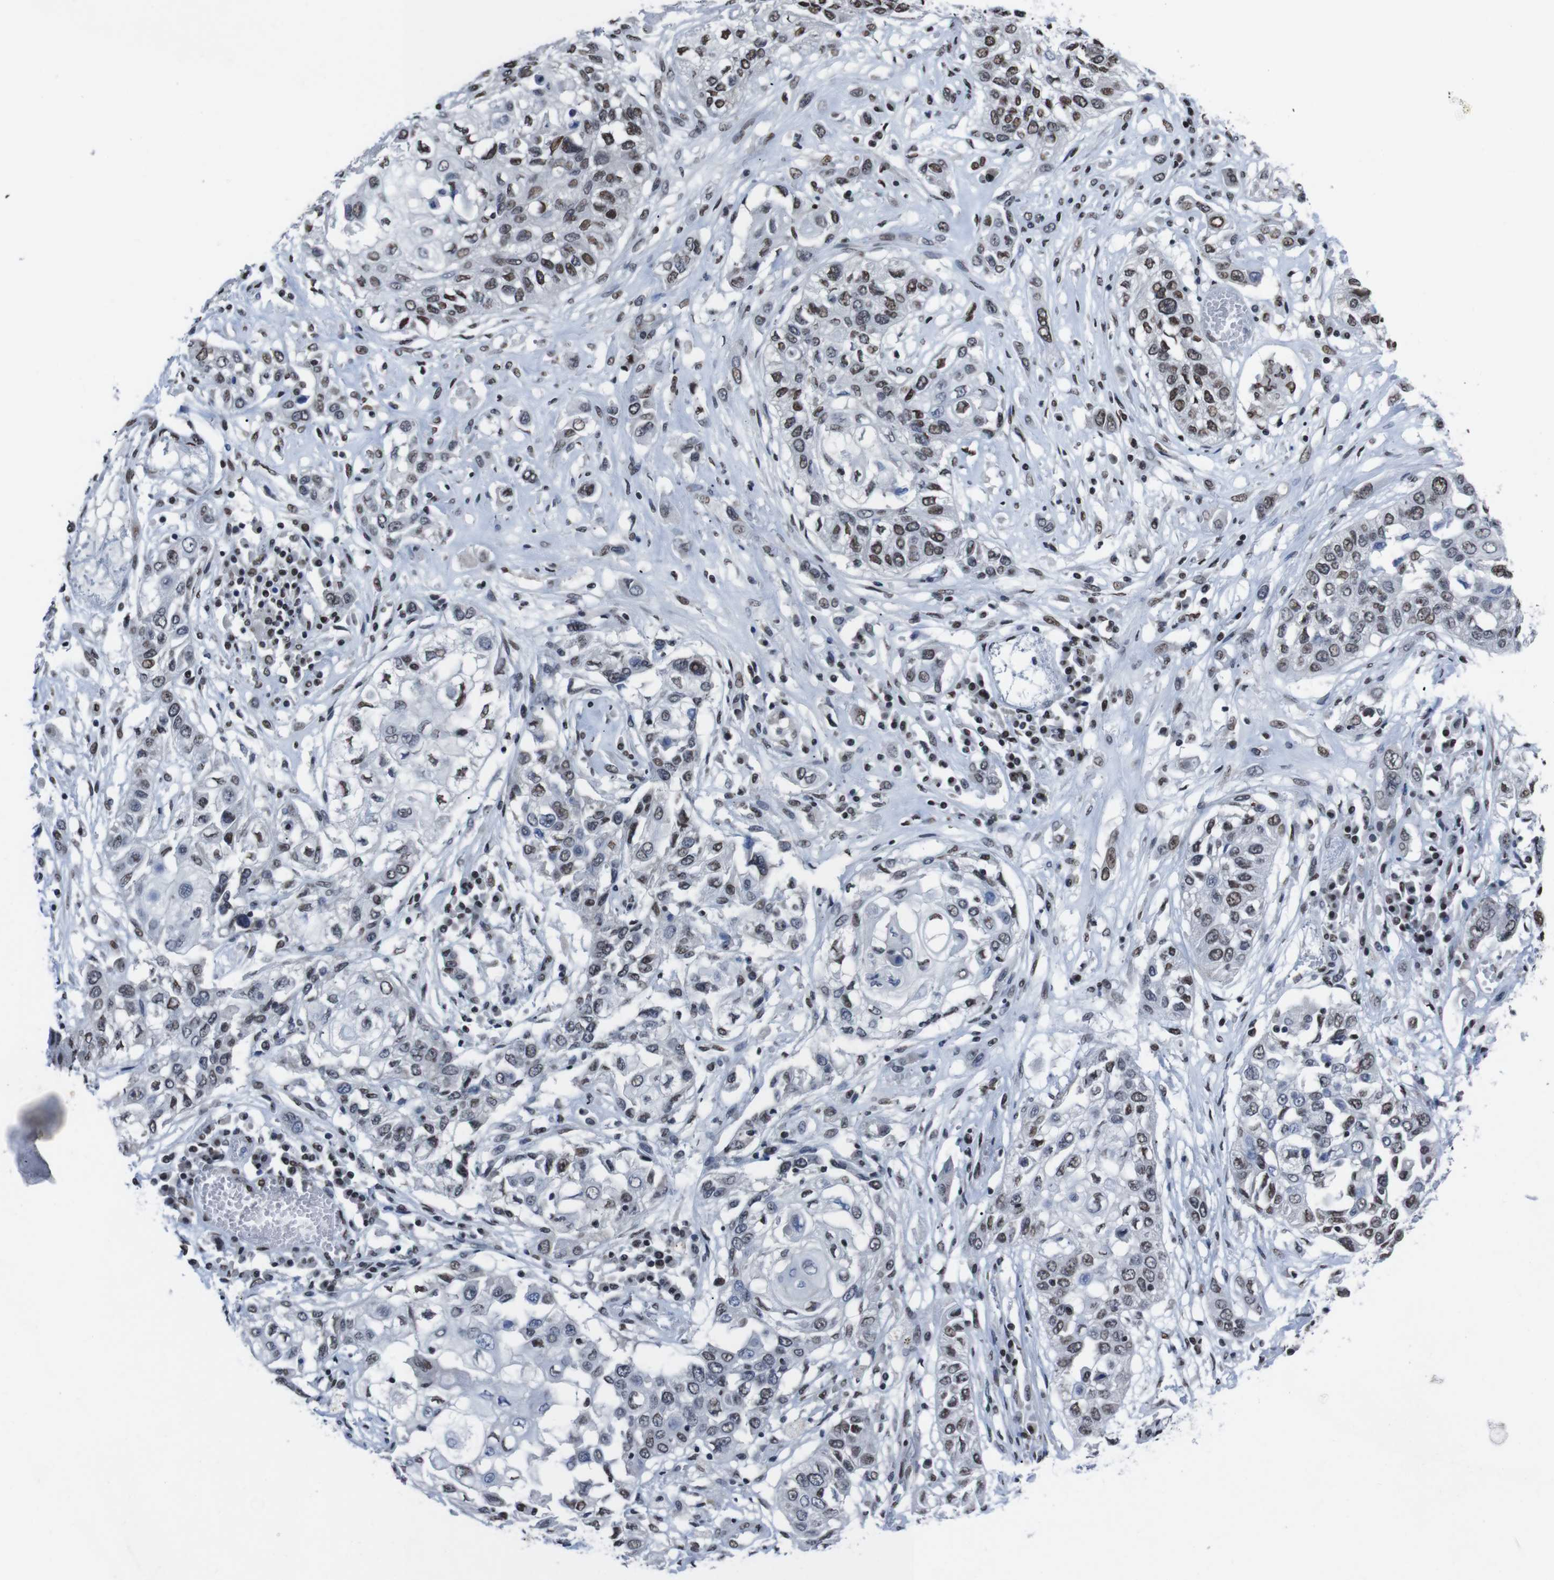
{"staining": {"intensity": "moderate", "quantity": "25%-75%", "location": "nuclear"}, "tissue": "lung cancer", "cell_type": "Tumor cells", "image_type": "cancer", "snomed": [{"axis": "morphology", "description": "Squamous cell carcinoma, NOS"}, {"axis": "topography", "description": "Lung"}], "caption": "DAB immunohistochemical staining of human lung cancer (squamous cell carcinoma) displays moderate nuclear protein staining in approximately 25%-75% of tumor cells.", "gene": "PIP4P2", "patient": {"sex": "male", "age": 71}}